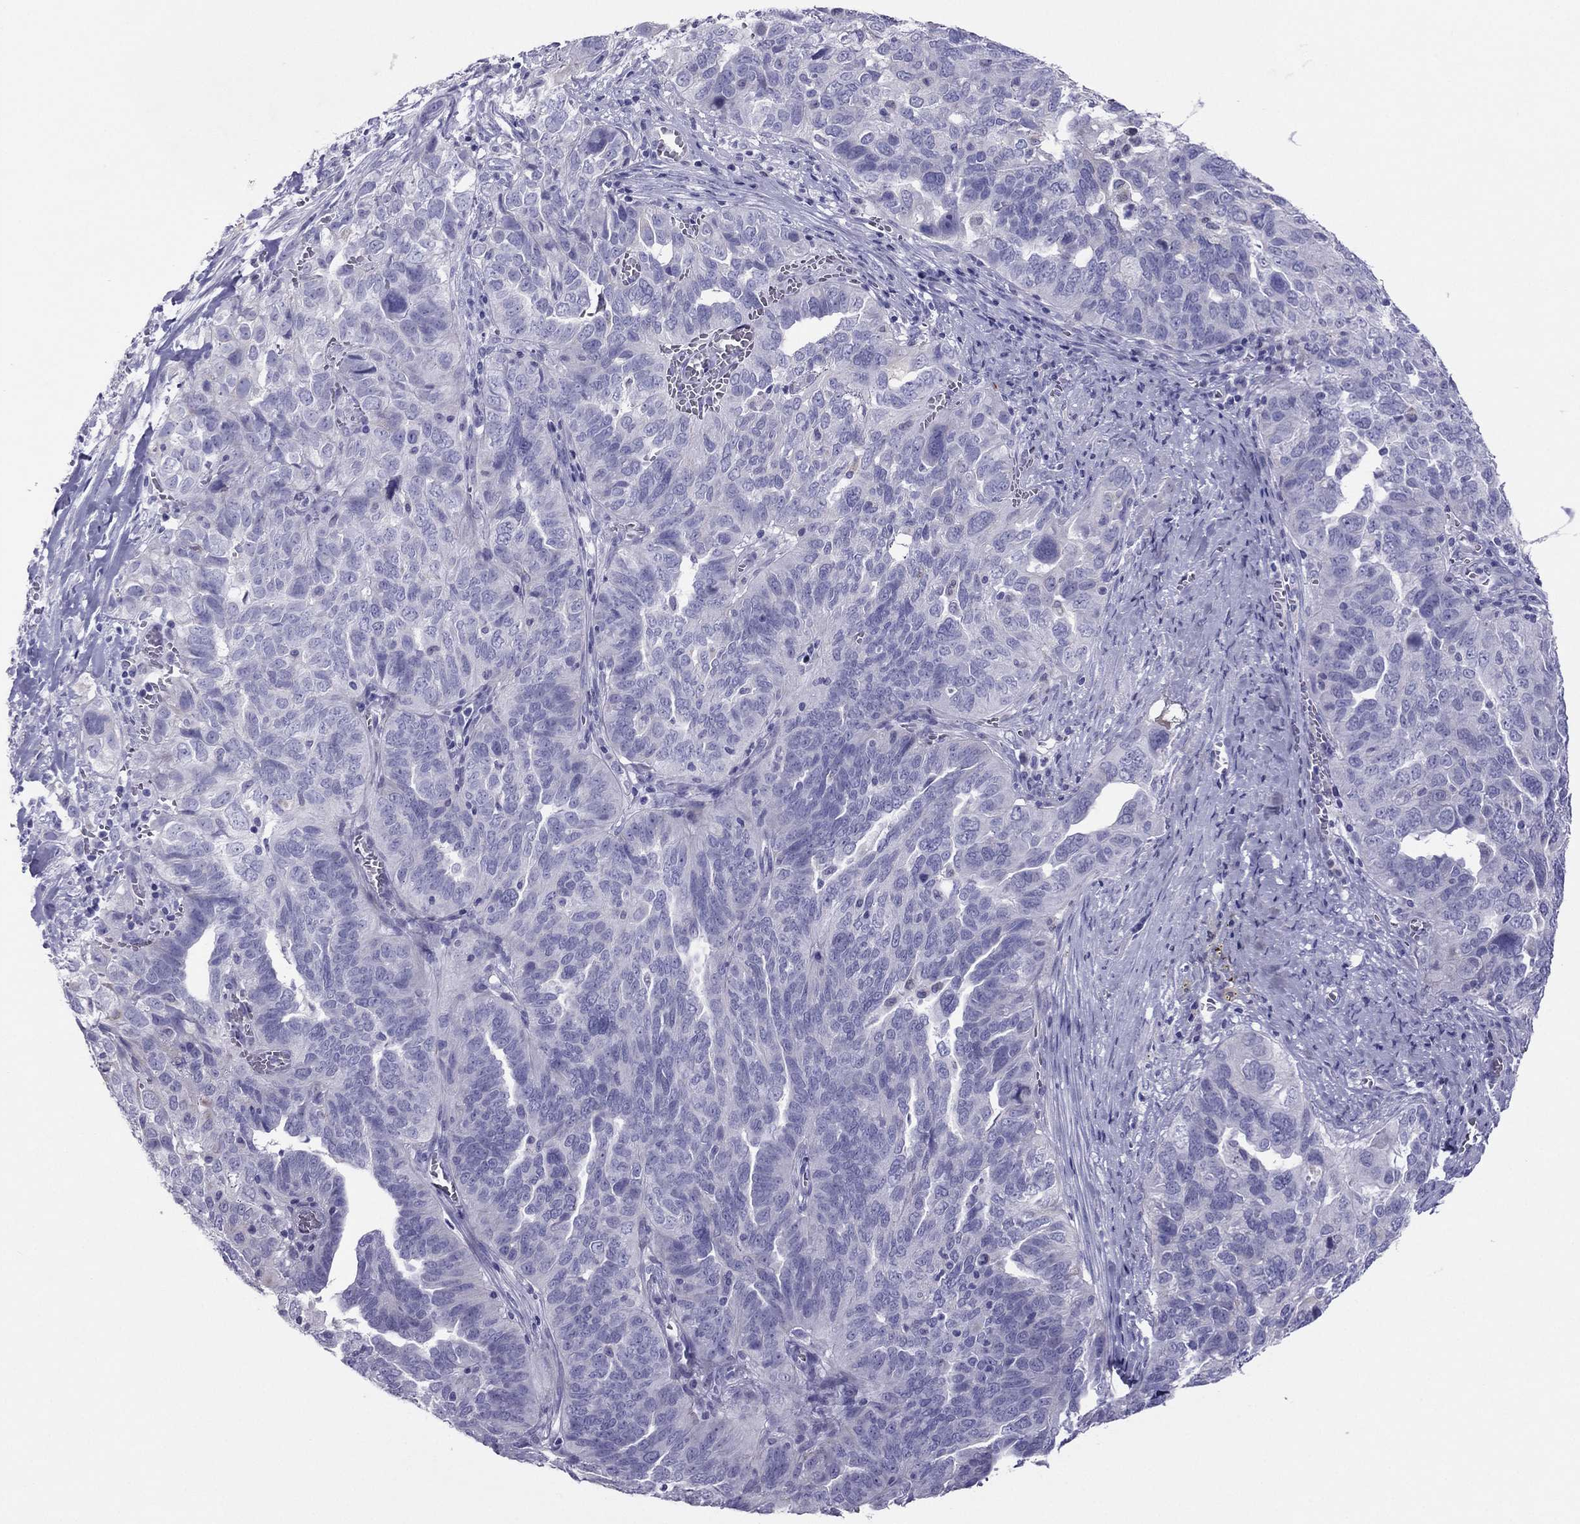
{"staining": {"intensity": "negative", "quantity": "none", "location": "none"}, "tissue": "ovarian cancer", "cell_type": "Tumor cells", "image_type": "cancer", "snomed": [{"axis": "morphology", "description": "Carcinoma, endometroid"}, {"axis": "topography", "description": "Soft tissue"}, {"axis": "topography", "description": "Ovary"}], "caption": "Human ovarian endometroid carcinoma stained for a protein using IHC demonstrates no staining in tumor cells.", "gene": "MAEL", "patient": {"sex": "female", "age": 52}}